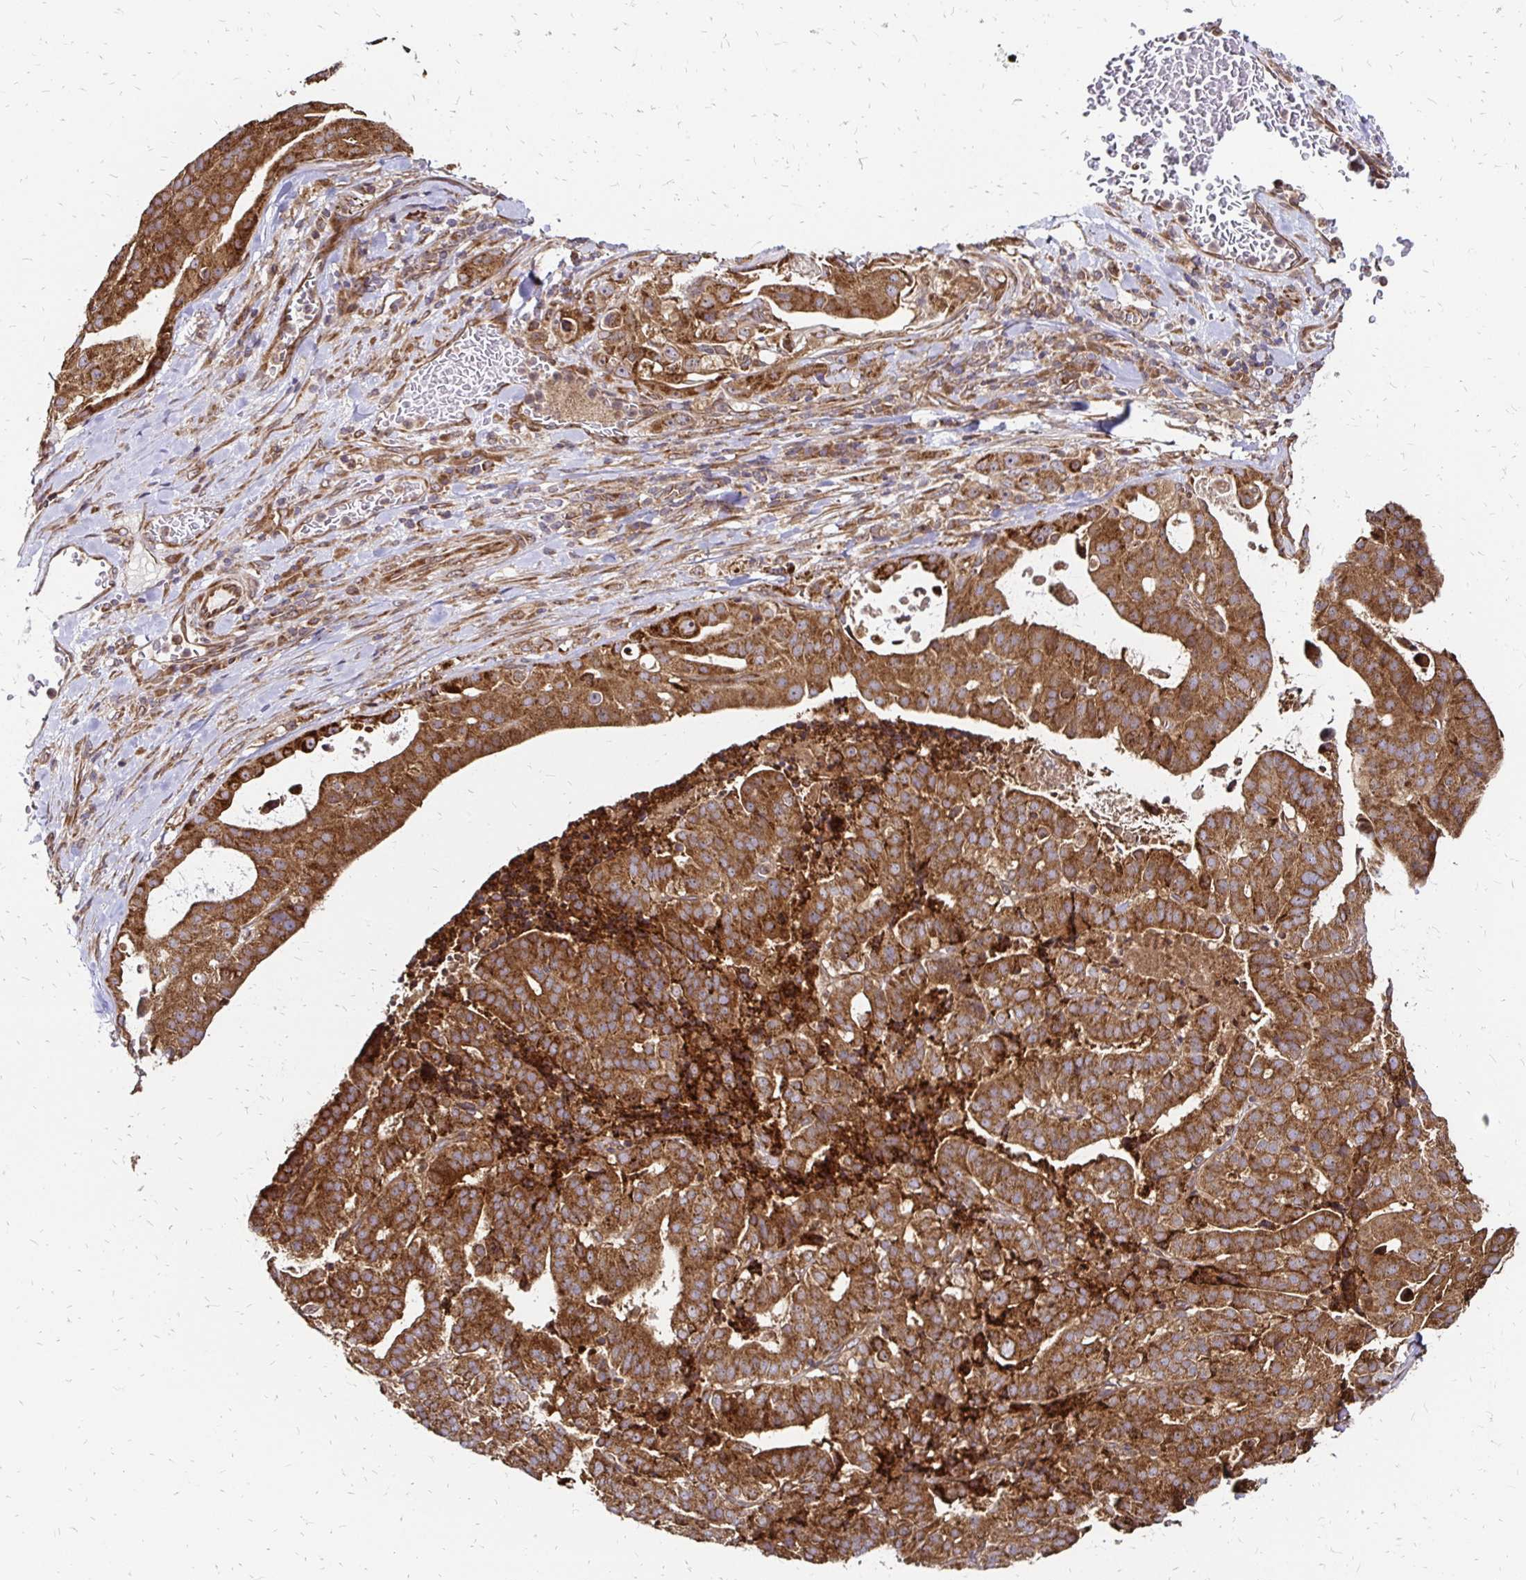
{"staining": {"intensity": "strong", "quantity": ">75%", "location": "cytoplasmic/membranous"}, "tissue": "stomach cancer", "cell_type": "Tumor cells", "image_type": "cancer", "snomed": [{"axis": "morphology", "description": "Adenocarcinoma, NOS"}, {"axis": "topography", "description": "Stomach"}], "caption": "The photomicrograph reveals a brown stain indicating the presence of a protein in the cytoplasmic/membranous of tumor cells in stomach cancer. Immunohistochemistry (ihc) stains the protein of interest in brown and the nuclei are stained blue.", "gene": "ZW10", "patient": {"sex": "male", "age": 48}}